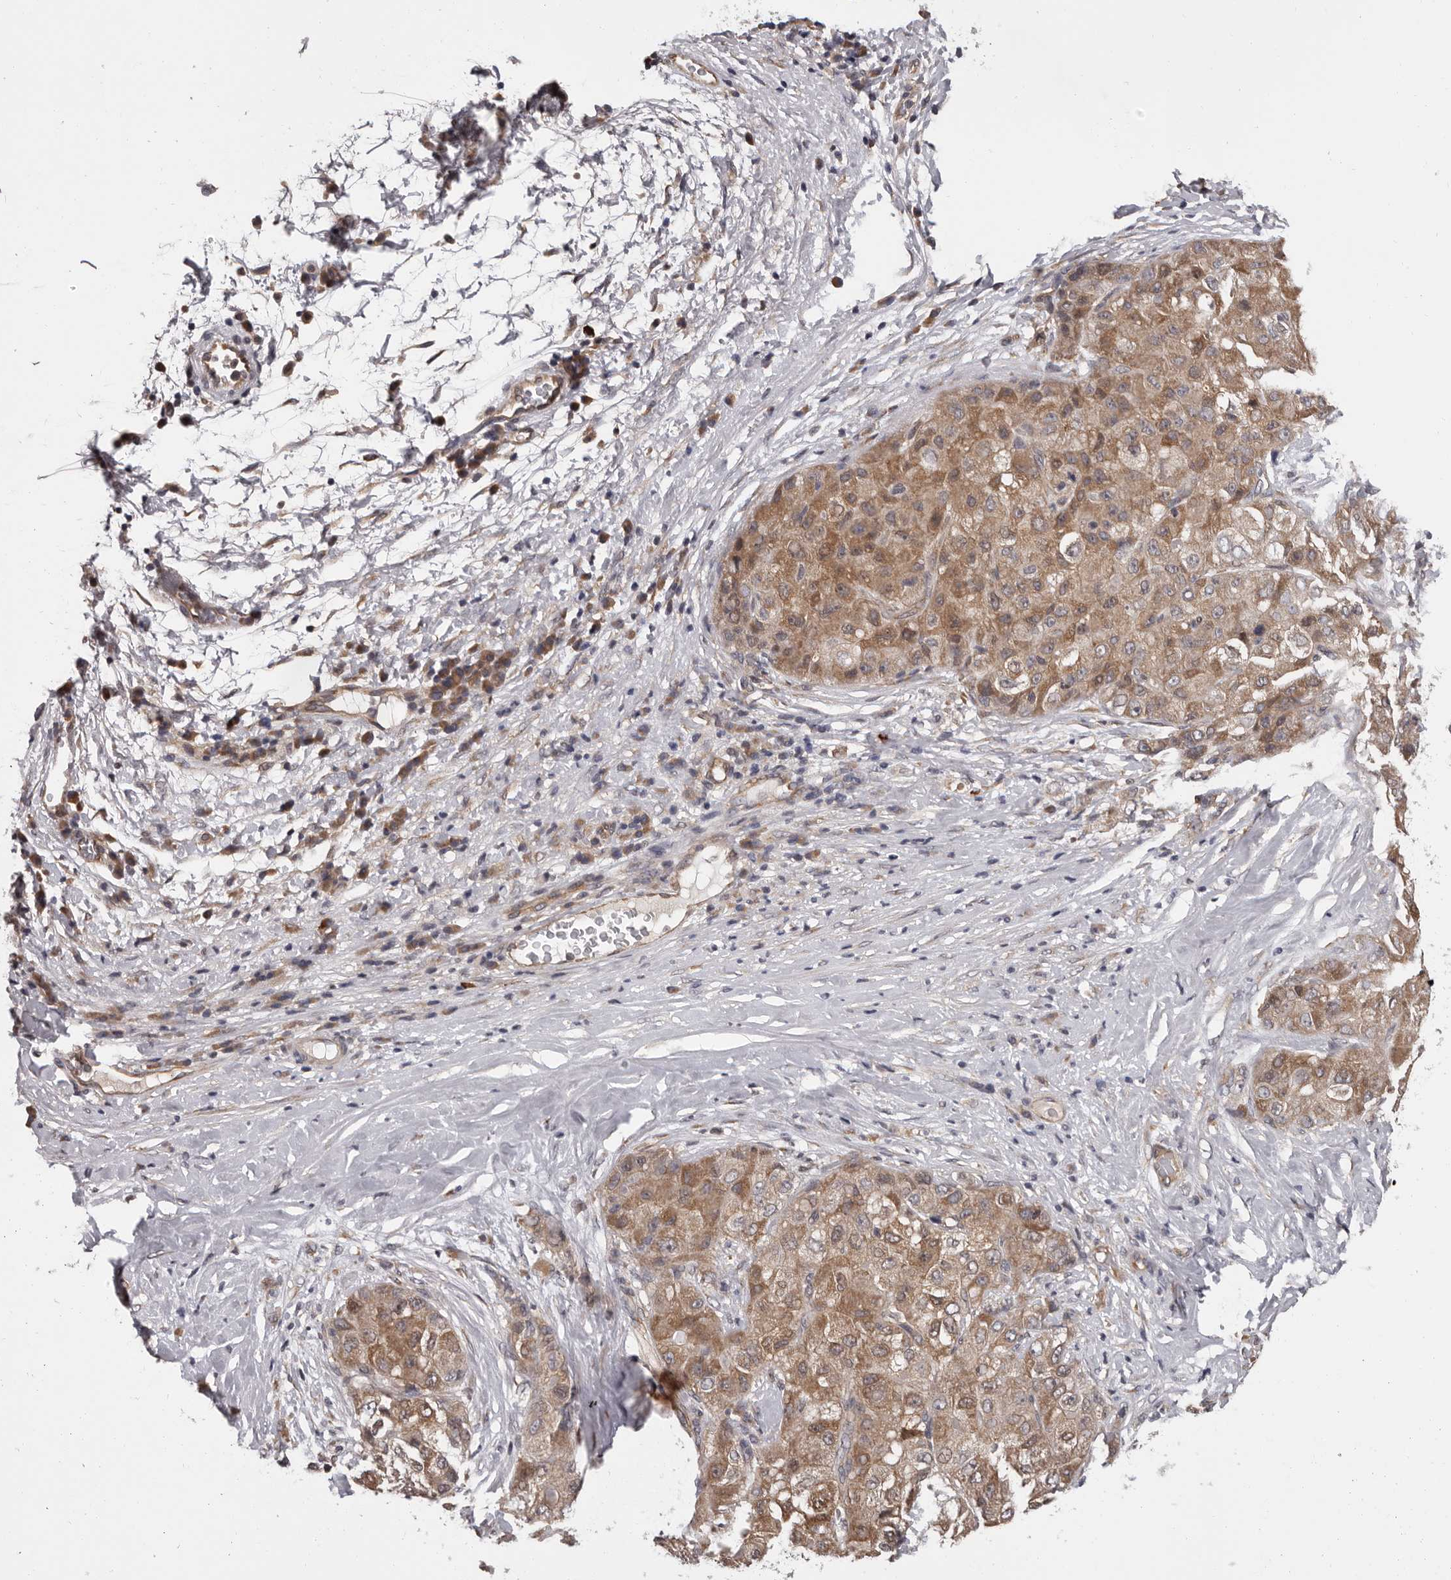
{"staining": {"intensity": "moderate", "quantity": ">75%", "location": "cytoplasmic/membranous,nuclear"}, "tissue": "liver cancer", "cell_type": "Tumor cells", "image_type": "cancer", "snomed": [{"axis": "morphology", "description": "Carcinoma, Hepatocellular, NOS"}, {"axis": "topography", "description": "Liver"}], "caption": "IHC micrograph of liver cancer stained for a protein (brown), which exhibits medium levels of moderate cytoplasmic/membranous and nuclear expression in about >75% of tumor cells.", "gene": "MED8", "patient": {"sex": "male", "age": 80}}